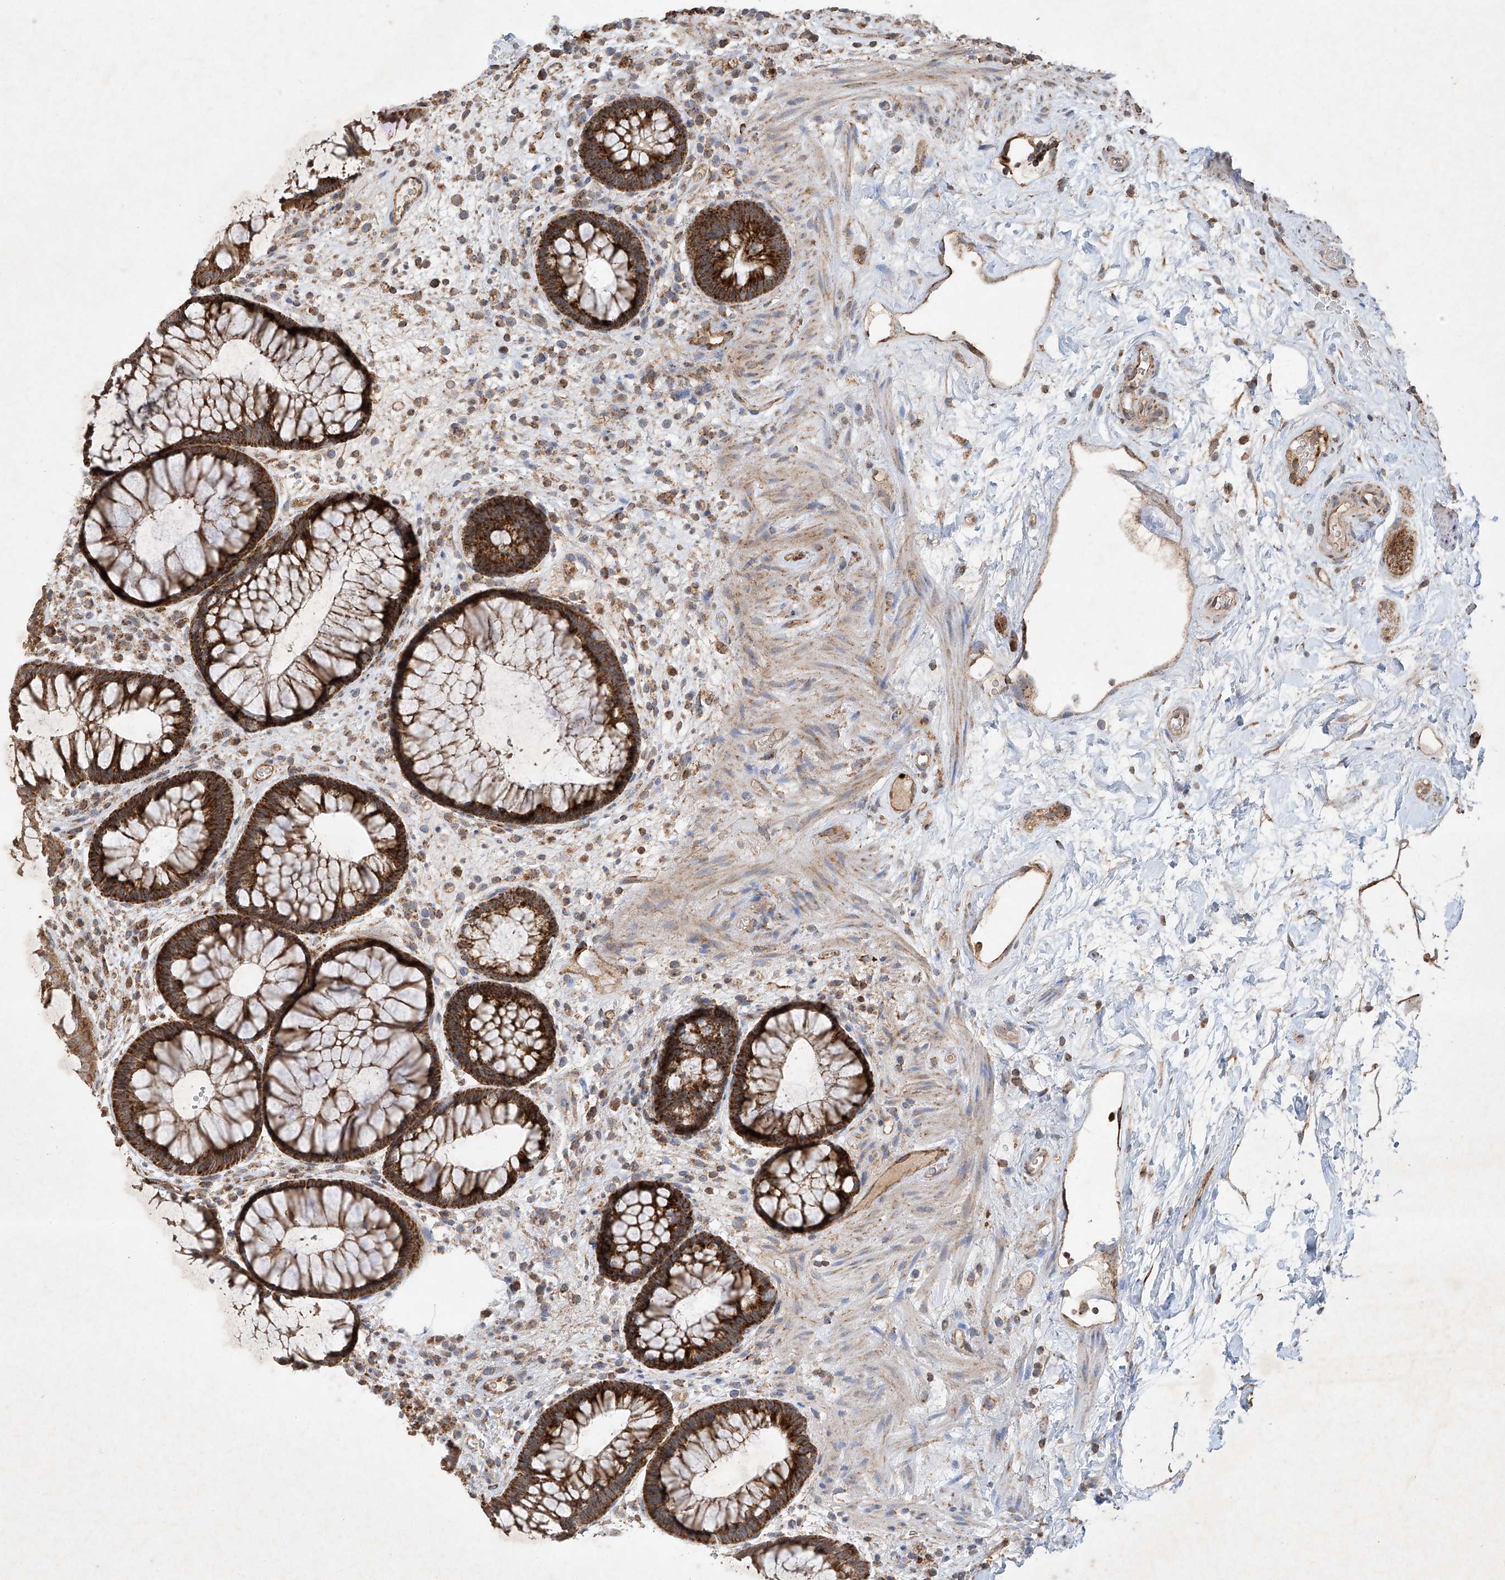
{"staining": {"intensity": "strong", "quantity": ">75%", "location": "cytoplasmic/membranous"}, "tissue": "rectum", "cell_type": "Glandular cells", "image_type": "normal", "snomed": [{"axis": "morphology", "description": "Normal tissue, NOS"}, {"axis": "topography", "description": "Rectum"}], "caption": "The histopathology image shows a brown stain indicating the presence of a protein in the cytoplasmic/membranous of glandular cells in rectum. The staining was performed using DAB to visualize the protein expression in brown, while the nuclei were stained in blue with hematoxylin (Magnification: 20x).", "gene": "UQCC1", "patient": {"sex": "male", "age": 51}}